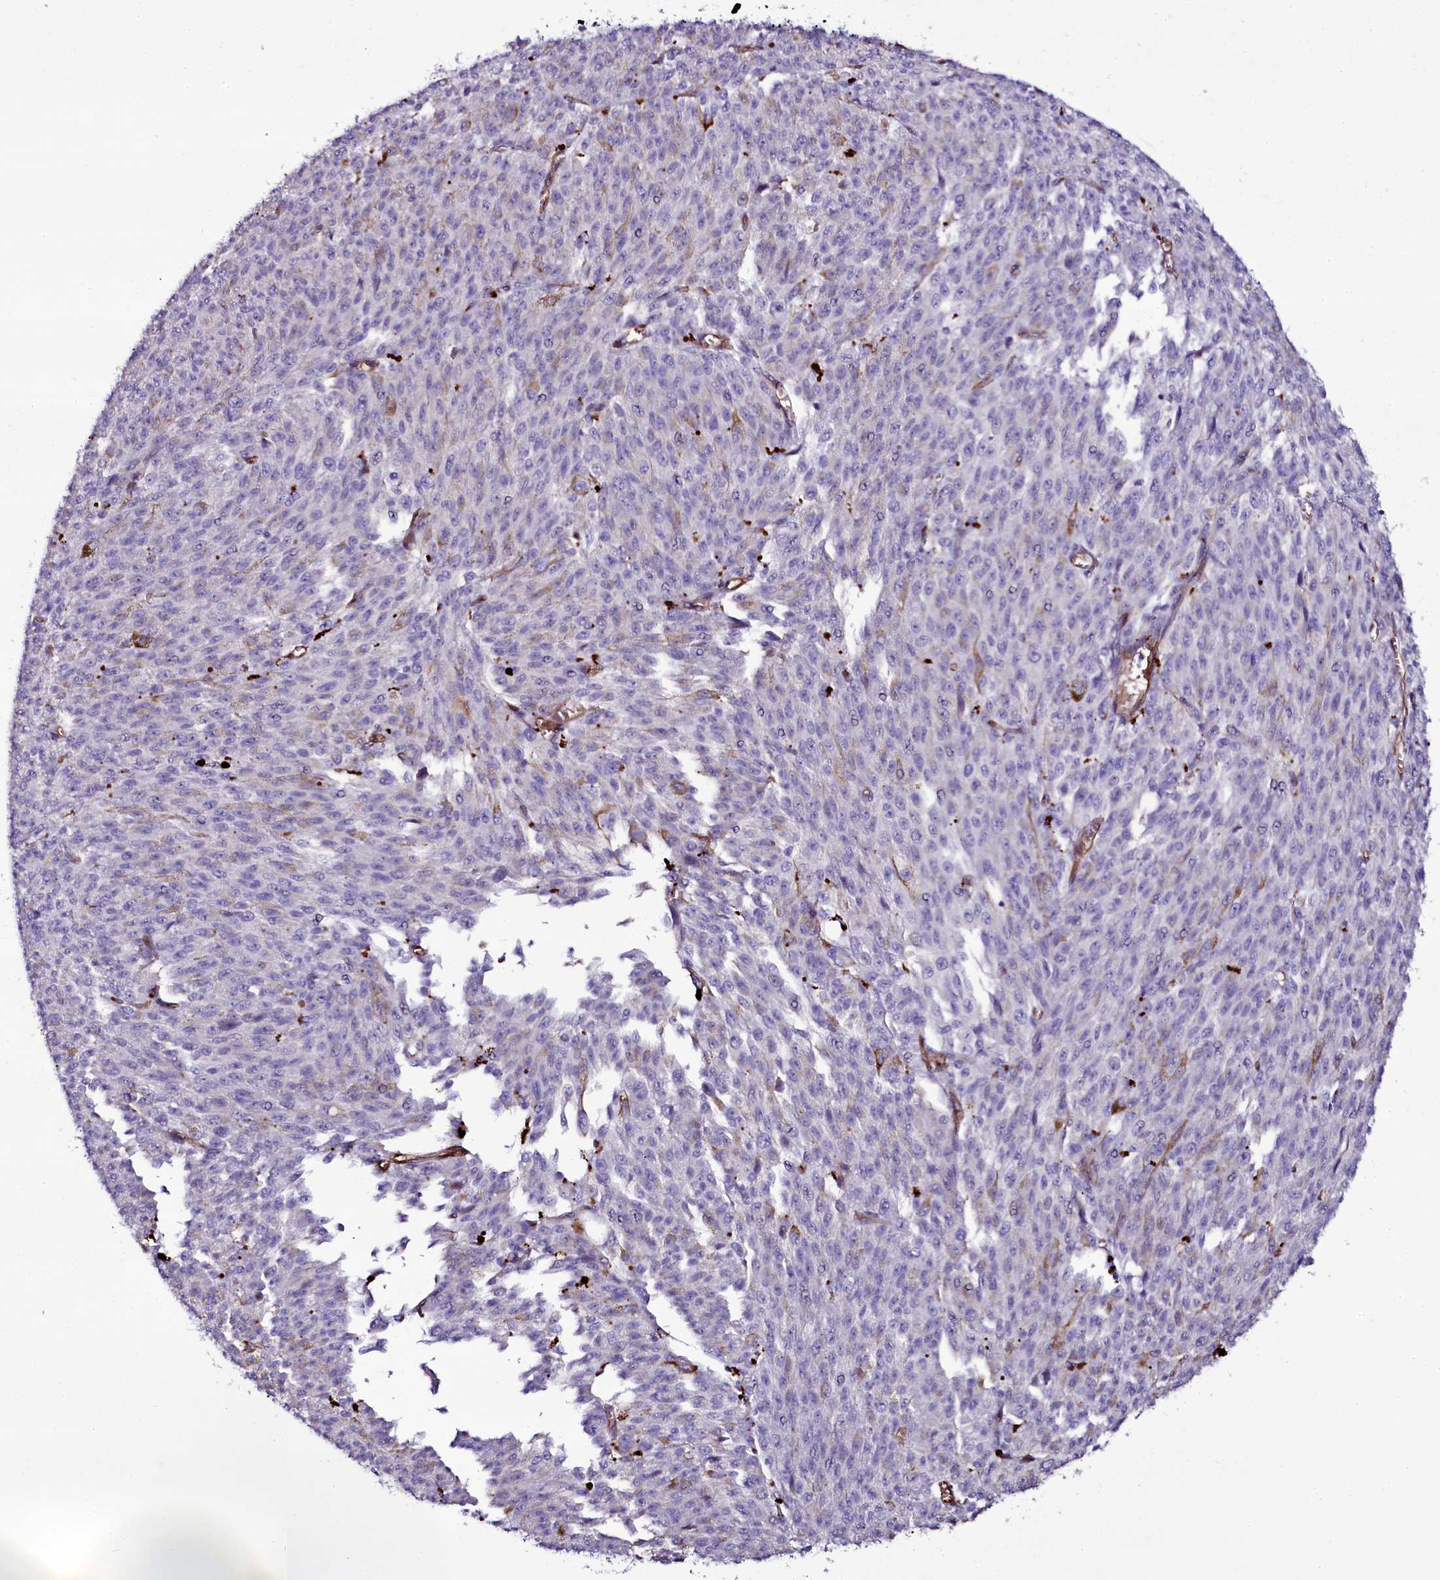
{"staining": {"intensity": "negative", "quantity": "none", "location": "none"}, "tissue": "melanoma", "cell_type": "Tumor cells", "image_type": "cancer", "snomed": [{"axis": "morphology", "description": "Malignant melanoma, NOS"}, {"axis": "topography", "description": "Skin"}], "caption": "IHC micrograph of neoplastic tissue: melanoma stained with DAB reveals no significant protein positivity in tumor cells. (DAB immunohistochemistry, high magnification).", "gene": "MEX3C", "patient": {"sex": "female", "age": 52}}